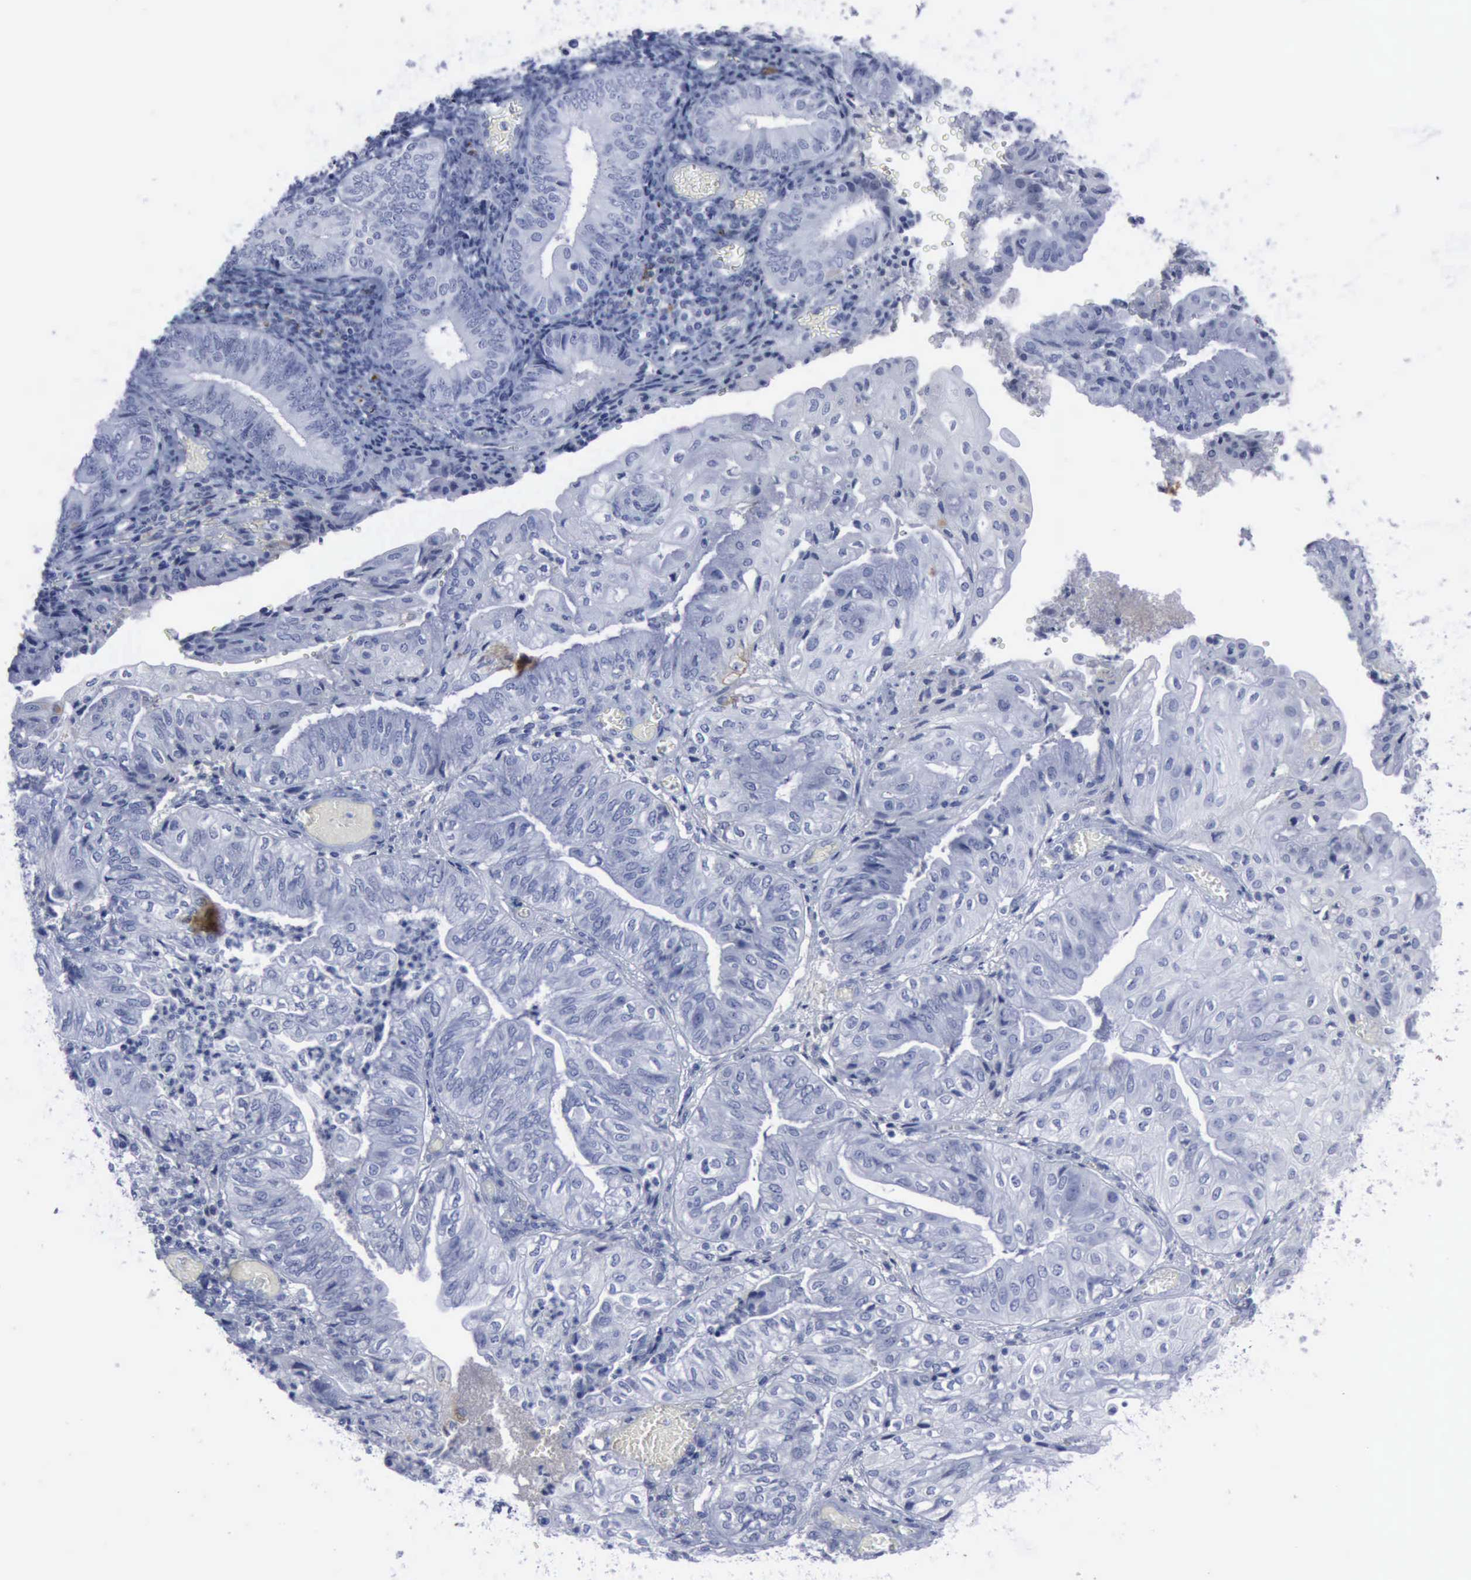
{"staining": {"intensity": "negative", "quantity": "none", "location": "none"}, "tissue": "endometrial cancer", "cell_type": "Tumor cells", "image_type": "cancer", "snomed": [{"axis": "morphology", "description": "Adenocarcinoma, NOS"}, {"axis": "topography", "description": "Endometrium"}], "caption": "Endometrial cancer (adenocarcinoma) was stained to show a protein in brown. There is no significant expression in tumor cells.", "gene": "NGFR", "patient": {"sex": "female", "age": 55}}